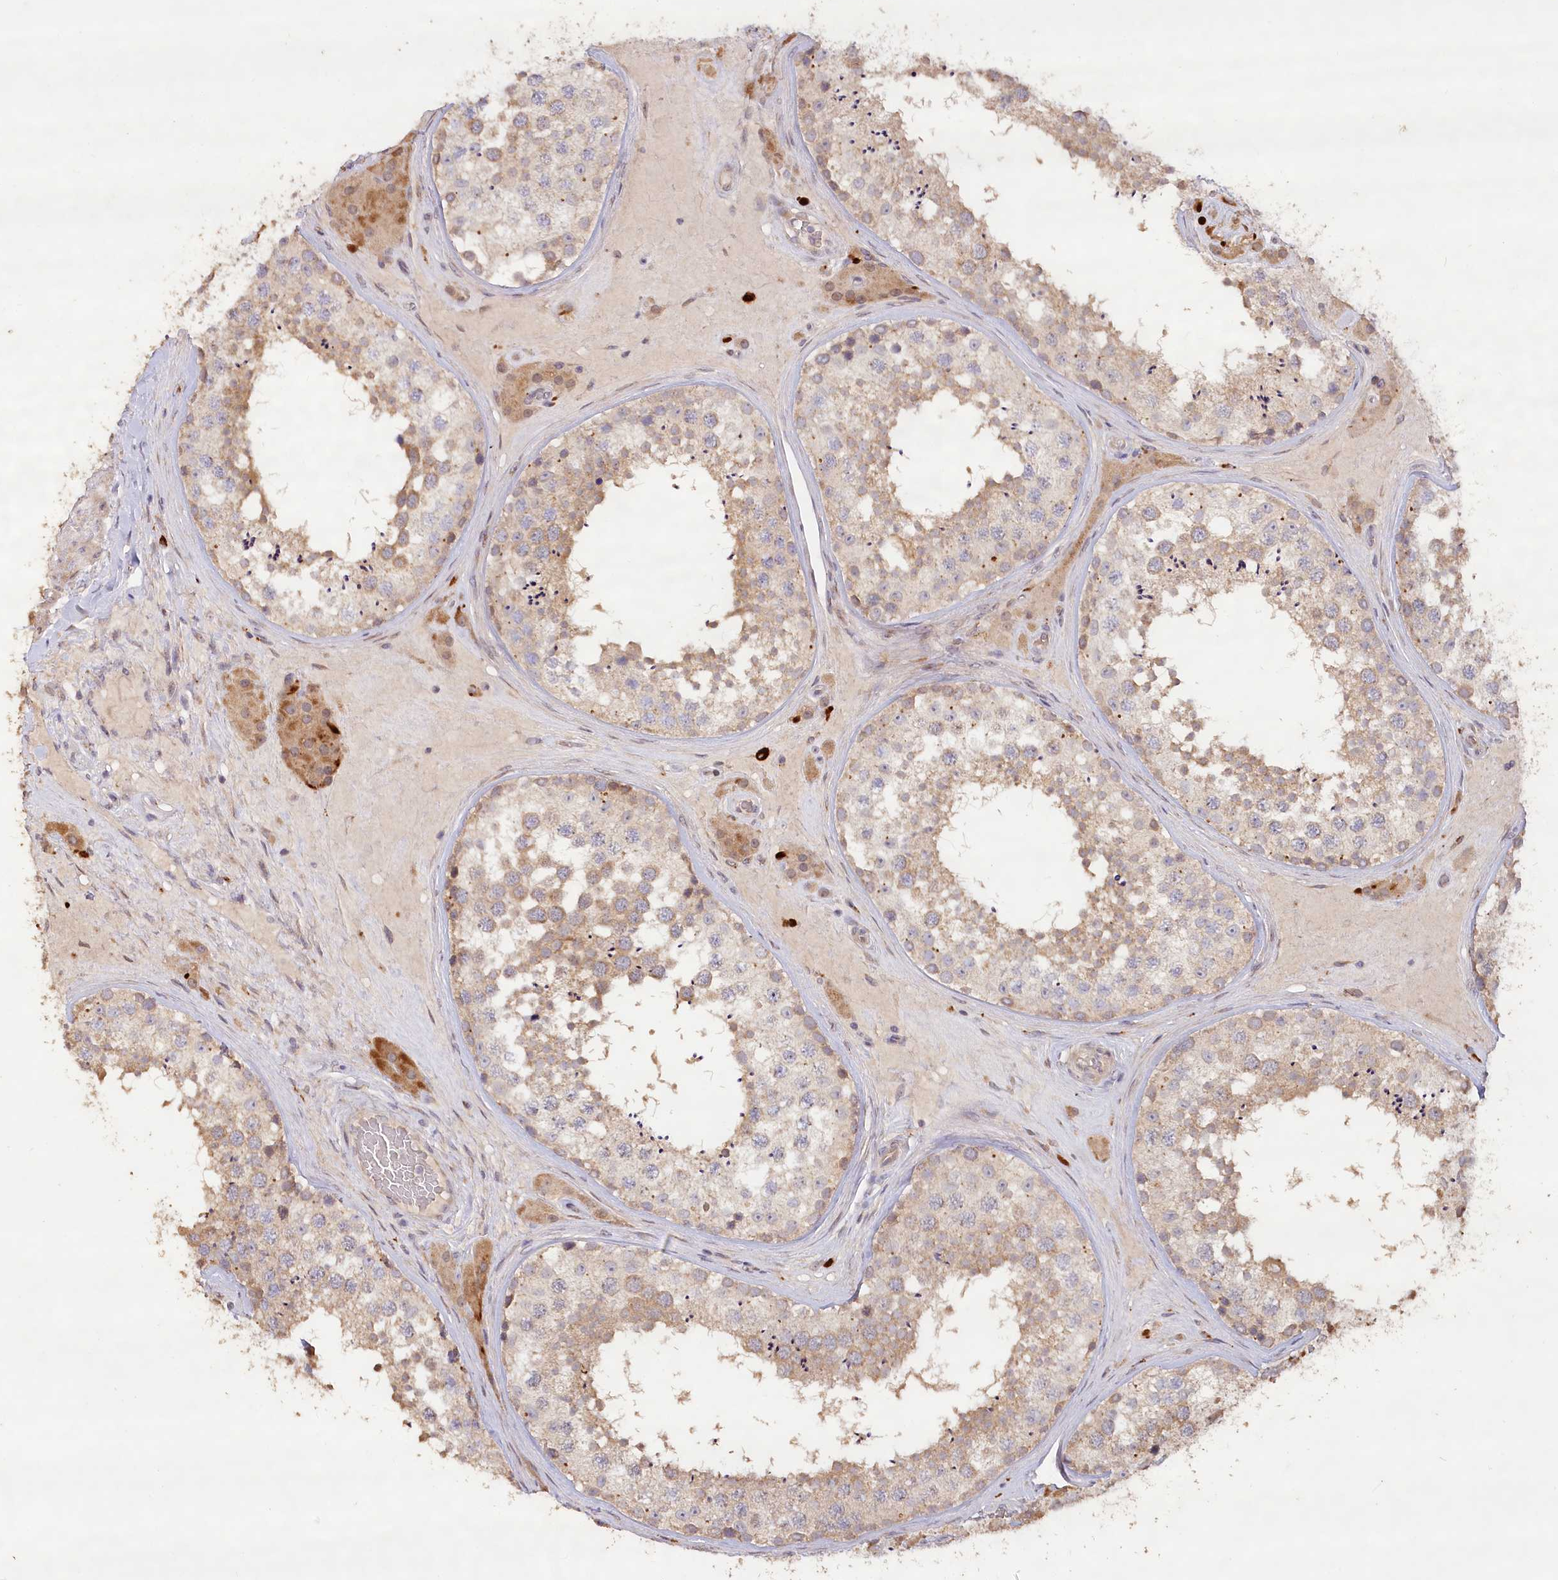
{"staining": {"intensity": "moderate", "quantity": "25%-75%", "location": "cytoplasmic/membranous"}, "tissue": "testis", "cell_type": "Cells in seminiferous ducts", "image_type": "normal", "snomed": [{"axis": "morphology", "description": "Normal tissue, NOS"}, {"axis": "topography", "description": "Testis"}], "caption": "High-power microscopy captured an immunohistochemistry micrograph of benign testis, revealing moderate cytoplasmic/membranous staining in approximately 25%-75% of cells in seminiferous ducts.", "gene": "IRAK1BP1", "patient": {"sex": "male", "age": 46}}